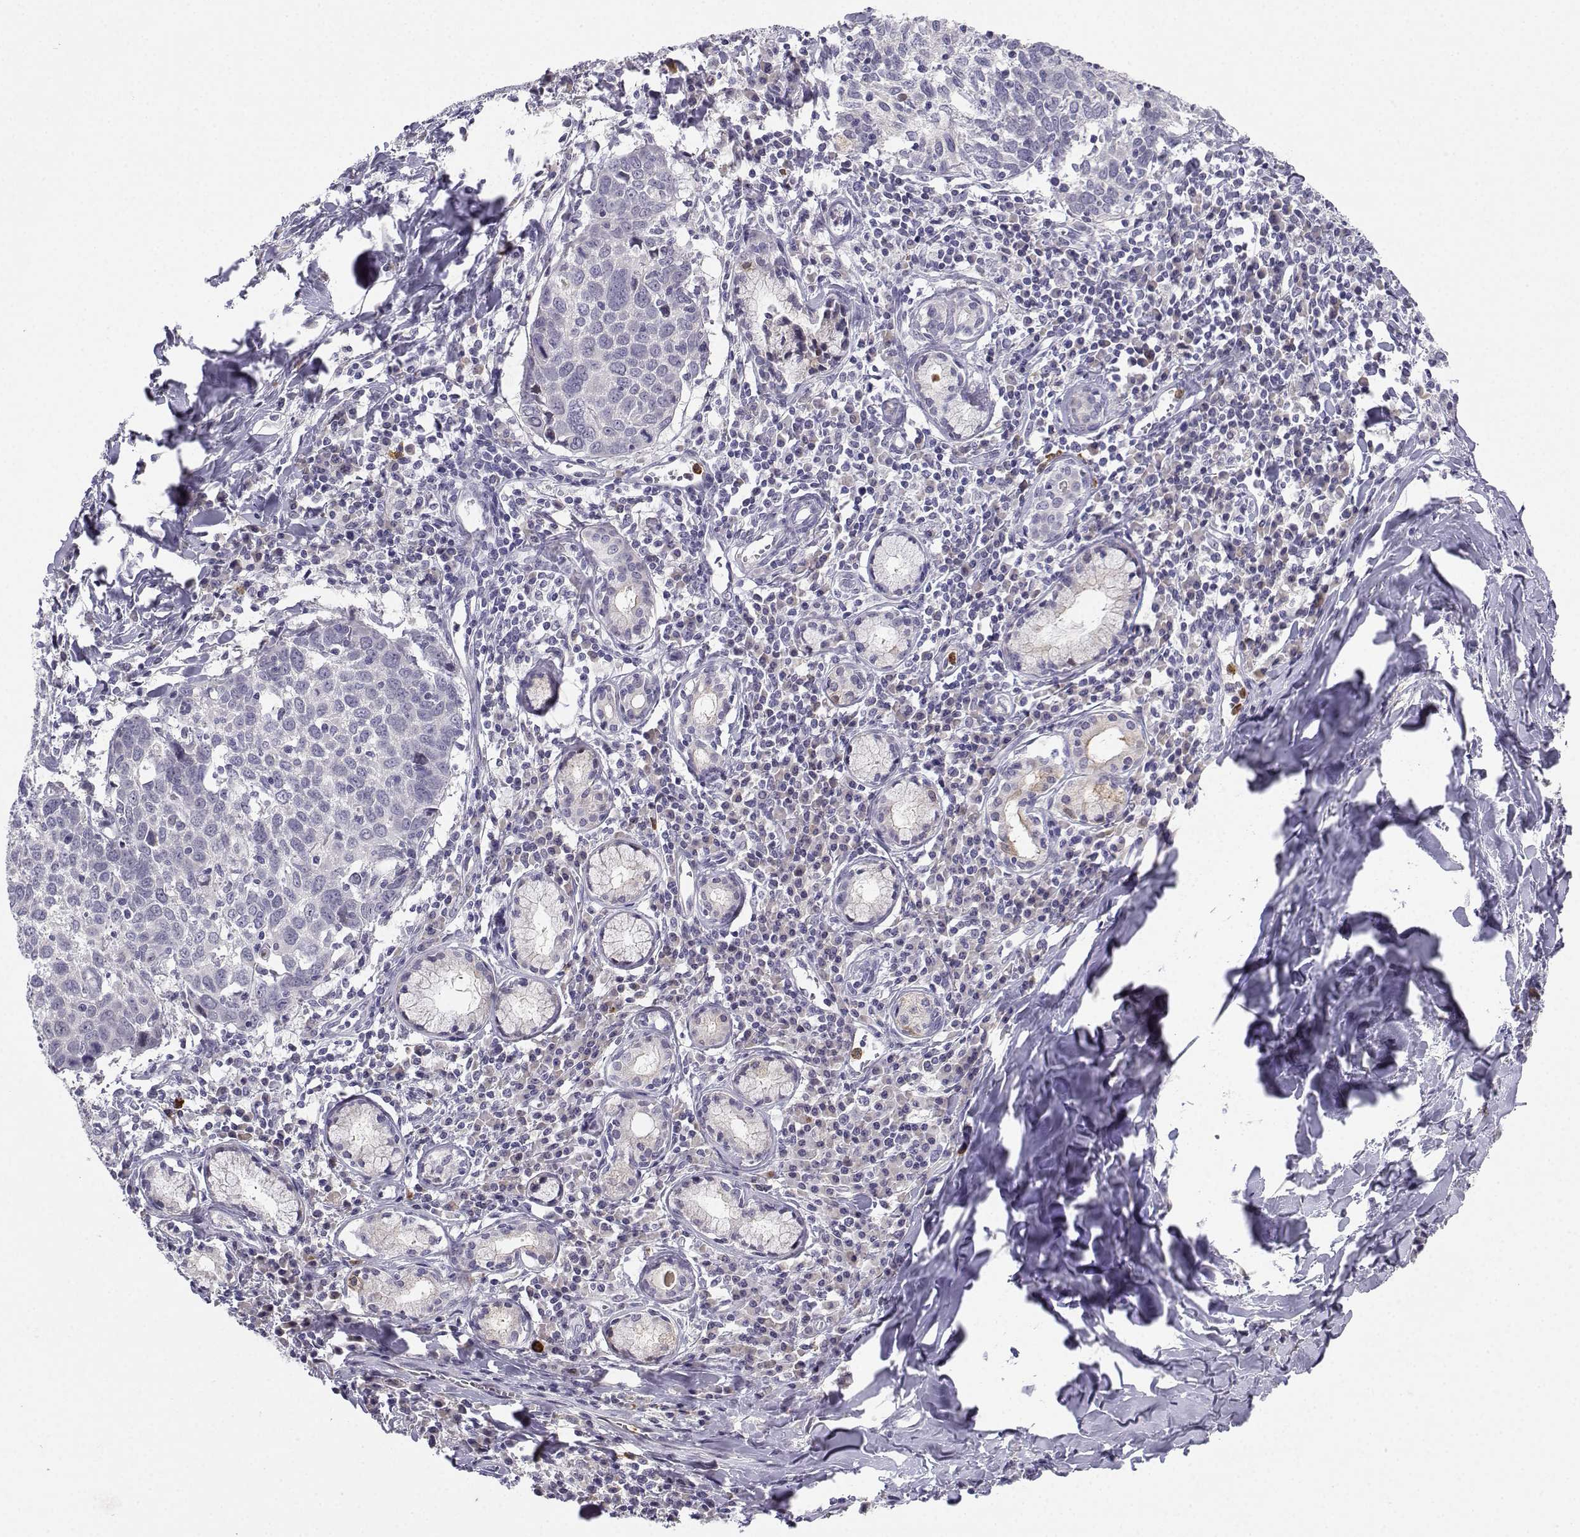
{"staining": {"intensity": "negative", "quantity": "none", "location": "none"}, "tissue": "lung cancer", "cell_type": "Tumor cells", "image_type": "cancer", "snomed": [{"axis": "morphology", "description": "Squamous cell carcinoma, NOS"}, {"axis": "topography", "description": "Lung"}], "caption": "Tumor cells are negative for brown protein staining in lung cancer (squamous cell carcinoma).", "gene": "CALY", "patient": {"sex": "male", "age": 57}}